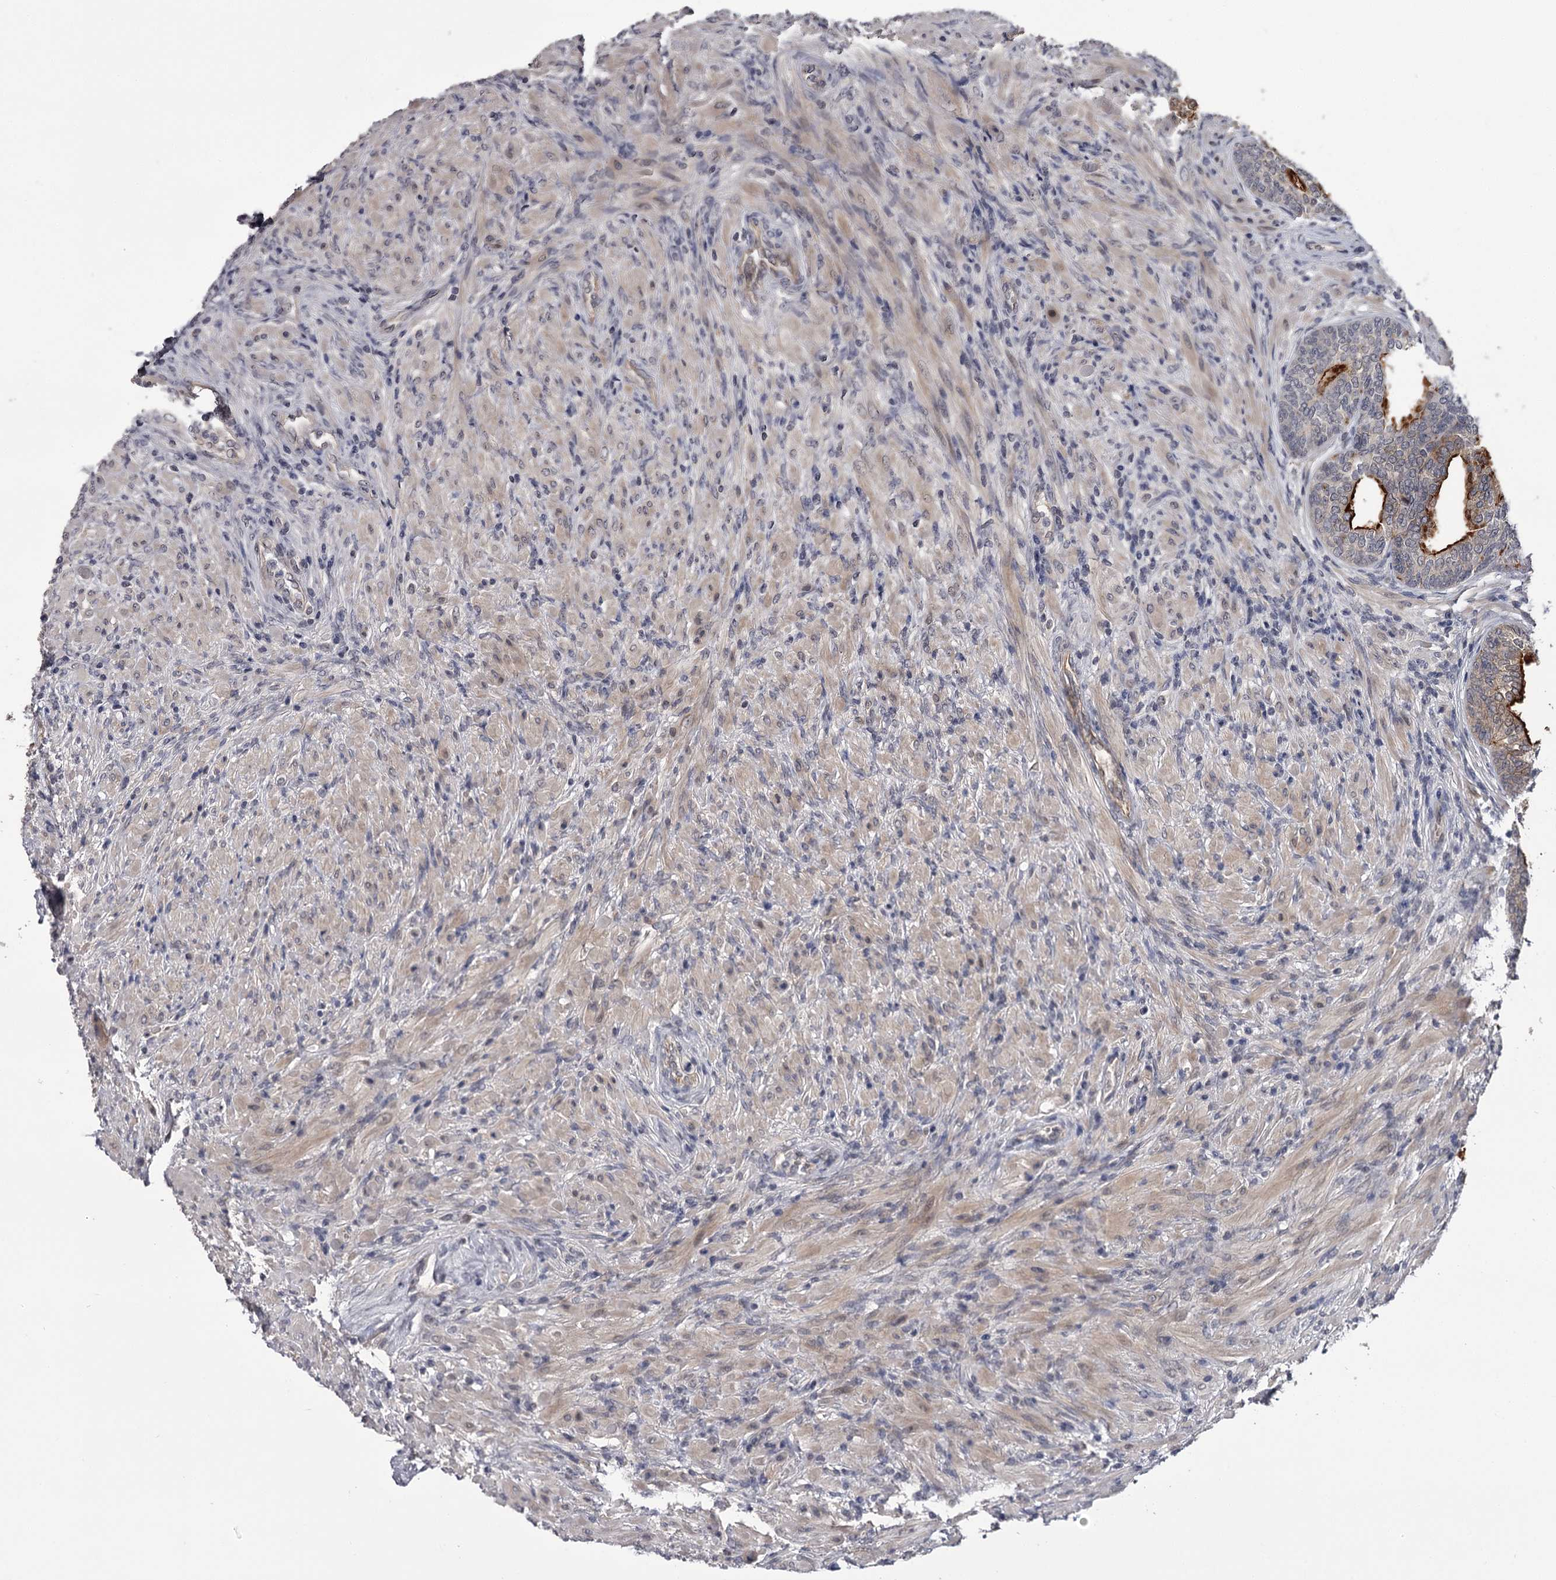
{"staining": {"intensity": "moderate", "quantity": "<25%", "location": "cytoplasmic/membranous,nuclear"}, "tissue": "prostate", "cell_type": "Glandular cells", "image_type": "normal", "snomed": [{"axis": "morphology", "description": "Normal tissue, NOS"}, {"axis": "topography", "description": "Prostate"}], "caption": "Immunohistochemistry (IHC) staining of normal prostate, which shows low levels of moderate cytoplasmic/membranous,nuclear expression in approximately <25% of glandular cells indicating moderate cytoplasmic/membranous,nuclear protein staining. The staining was performed using DAB (3,3'-diaminobenzidine) (brown) for protein detection and nuclei were counterstained in hematoxylin (blue).", "gene": "CWF19L2", "patient": {"sex": "male", "age": 76}}